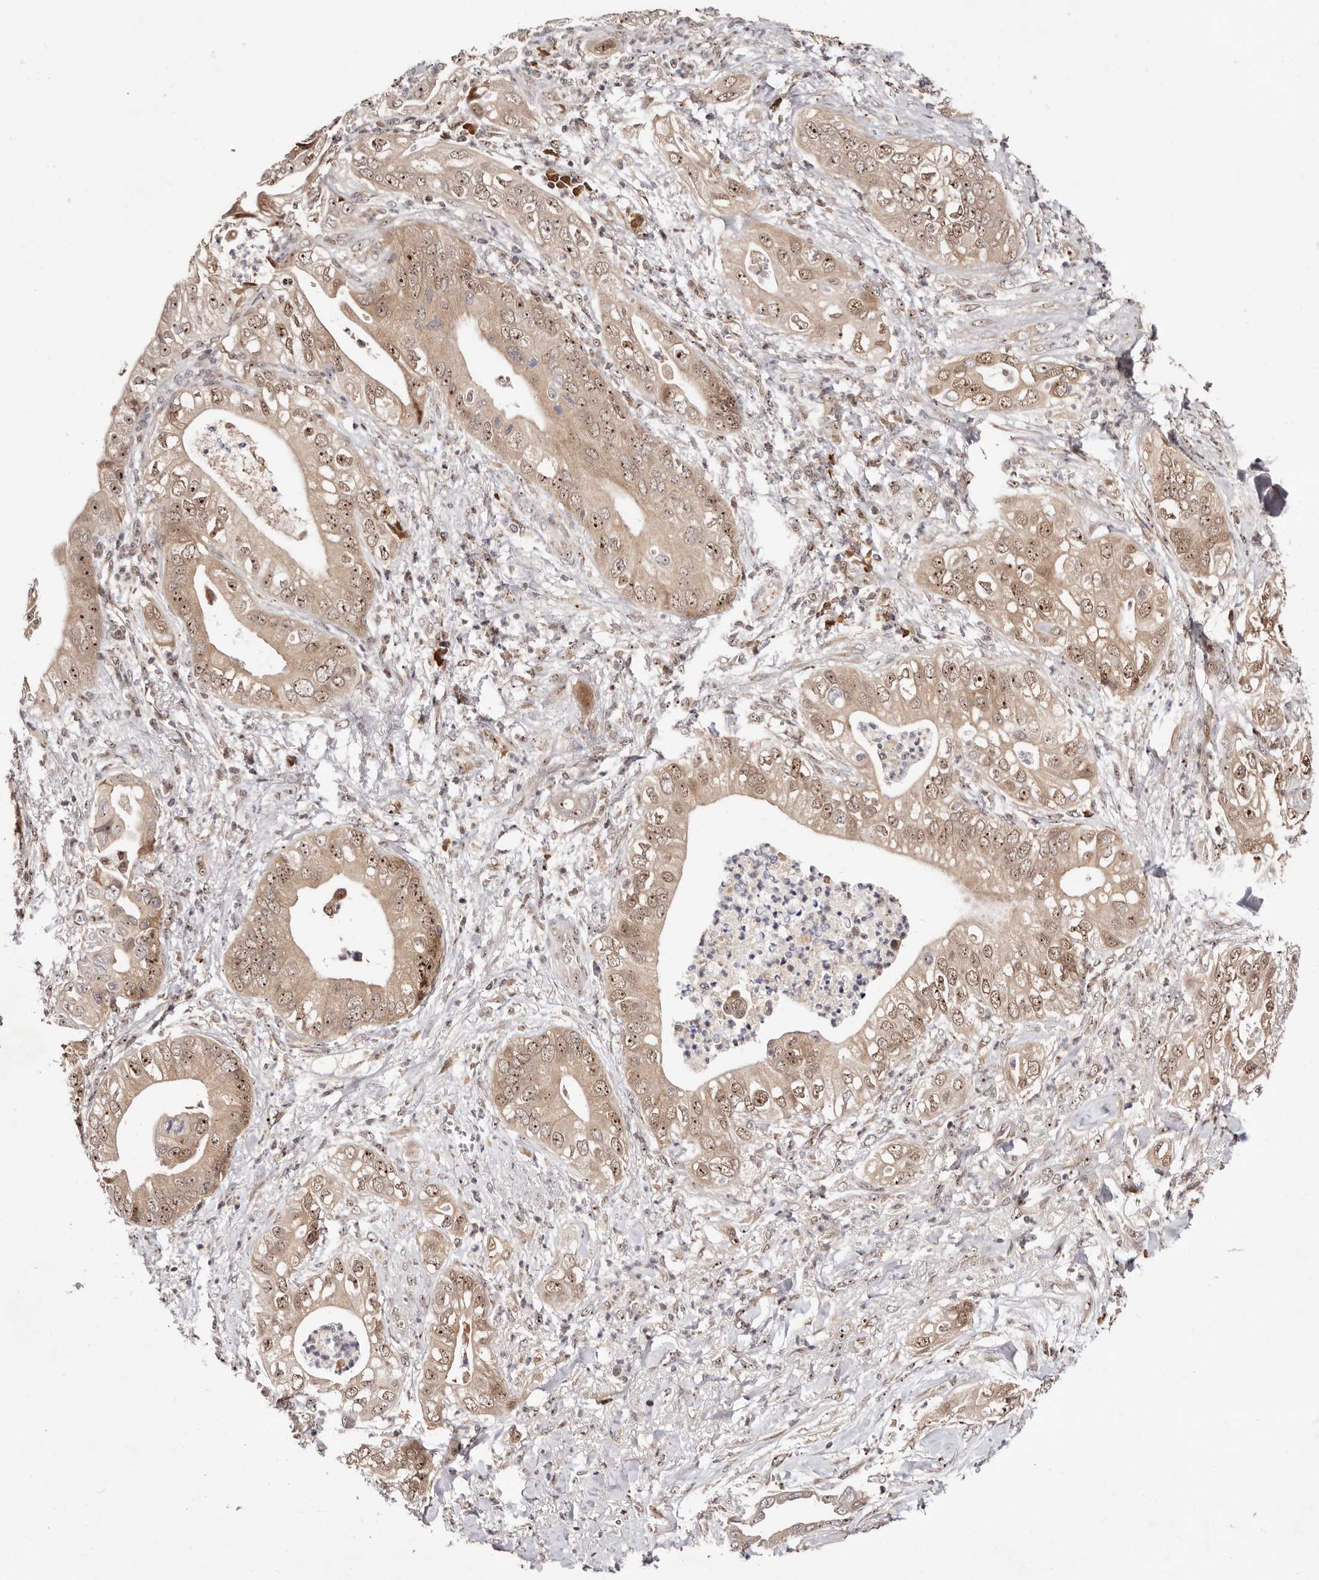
{"staining": {"intensity": "moderate", "quantity": ">75%", "location": "cytoplasmic/membranous,nuclear"}, "tissue": "pancreatic cancer", "cell_type": "Tumor cells", "image_type": "cancer", "snomed": [{"axis": "morphology", "description": "Adenocarcinoma, NOS"}, {"axis": "topography", "description": "Pancreas"}], "caption": "Immunohistochemical staining of adenocarcinoma (pancreatic) exhibits moderate cytoplasmic/membranous and nuclear protein expression in about >75% of tumor cells.", "gene": "APOL6", "patient": {"sex": "female", "age": 78}}